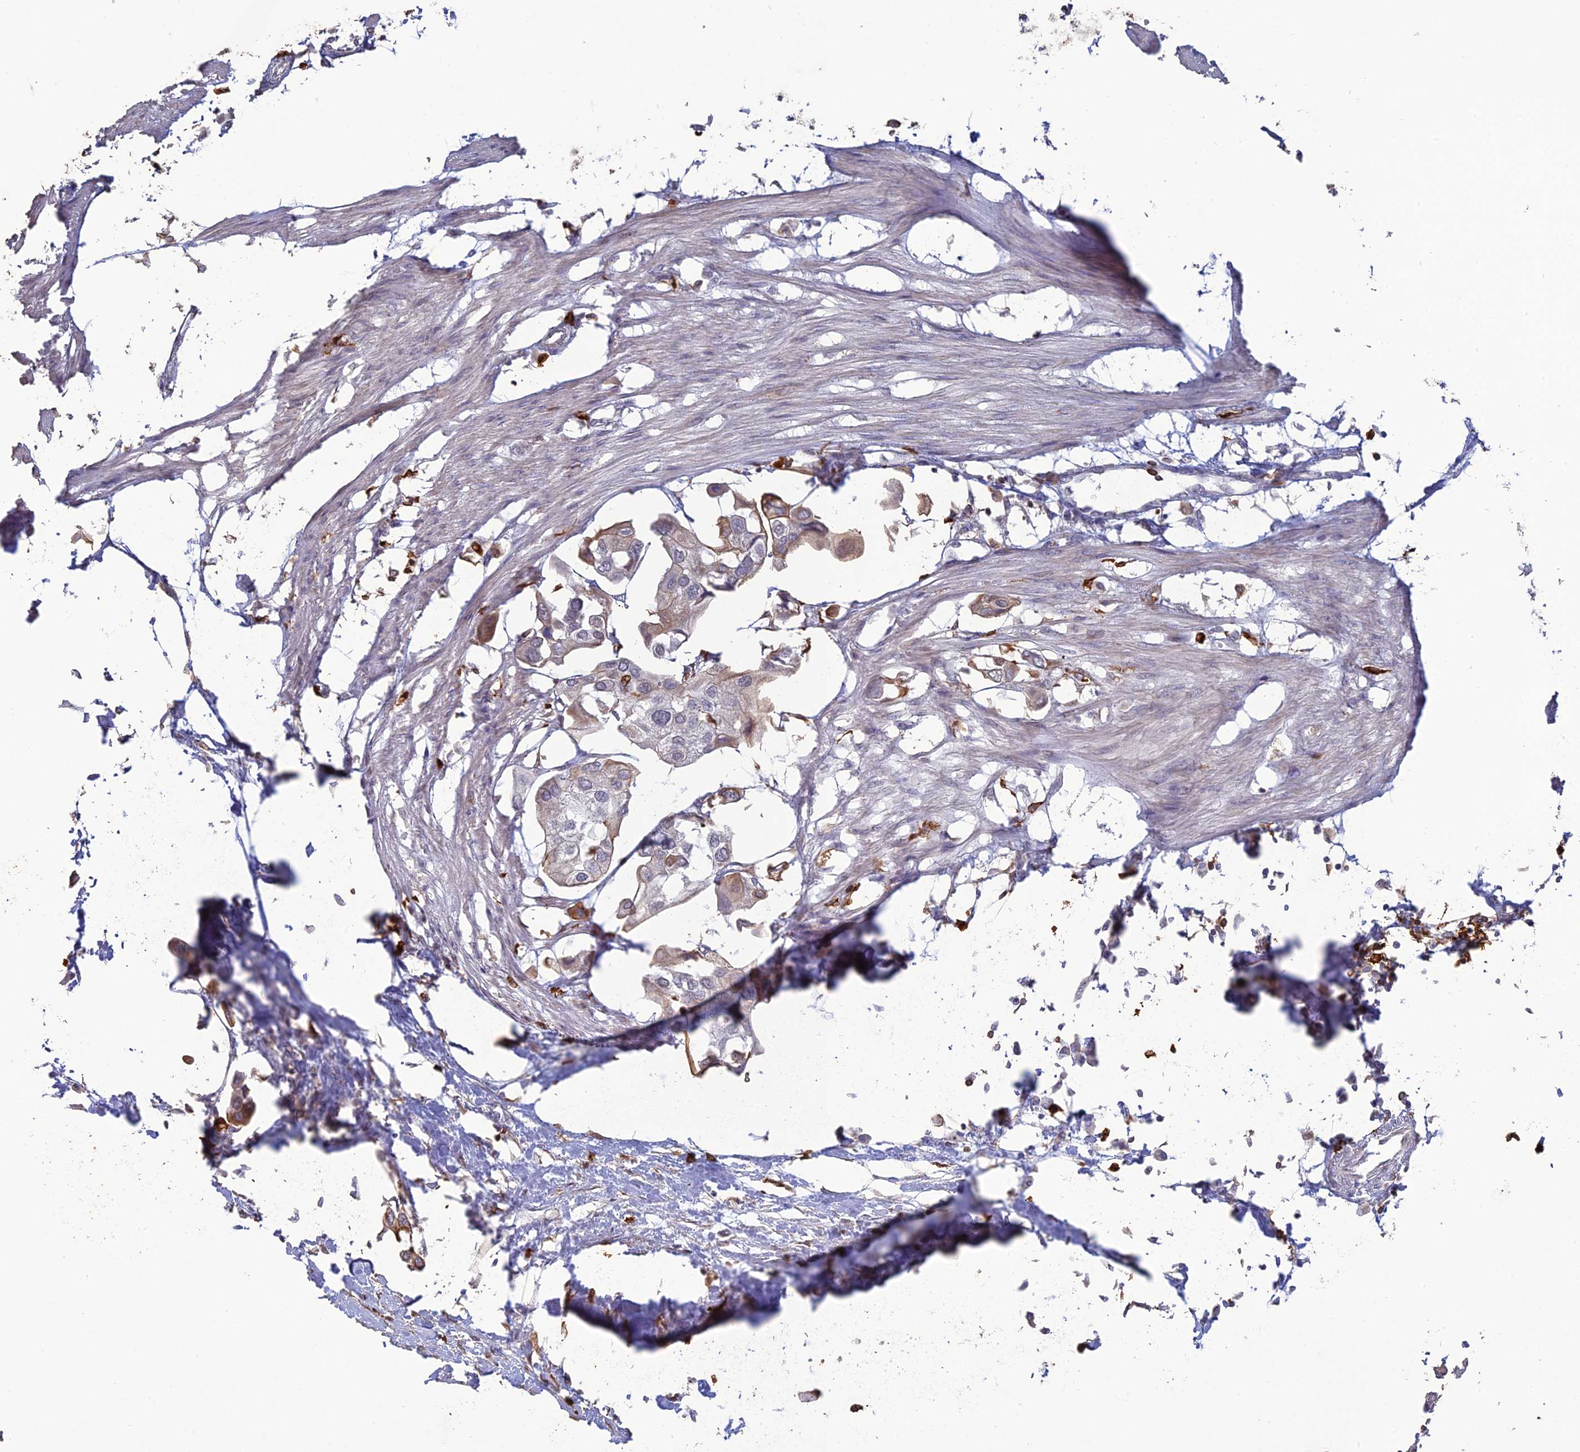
{"staining": {"intensity": "weak", "quantity": "<25%", "location": "cytoplasmic/membranous"}, "tissue": "urothelial cancer", "cell_type": "Tumor cells", "image_type": "cancer", "snomed": [{"axis": "morphology", "description": "Urothelial carcinoma, High grade"}, {"axis": "topography", "description": "Urinary bladder"}], "caption": "High power microscopy photomicrograph of an IHC histopathology image of urothelial cancer, revealing no significant expression in tumor cells.", "gene": "APOBR", "patient": {"sex": "male", "age": 64}}